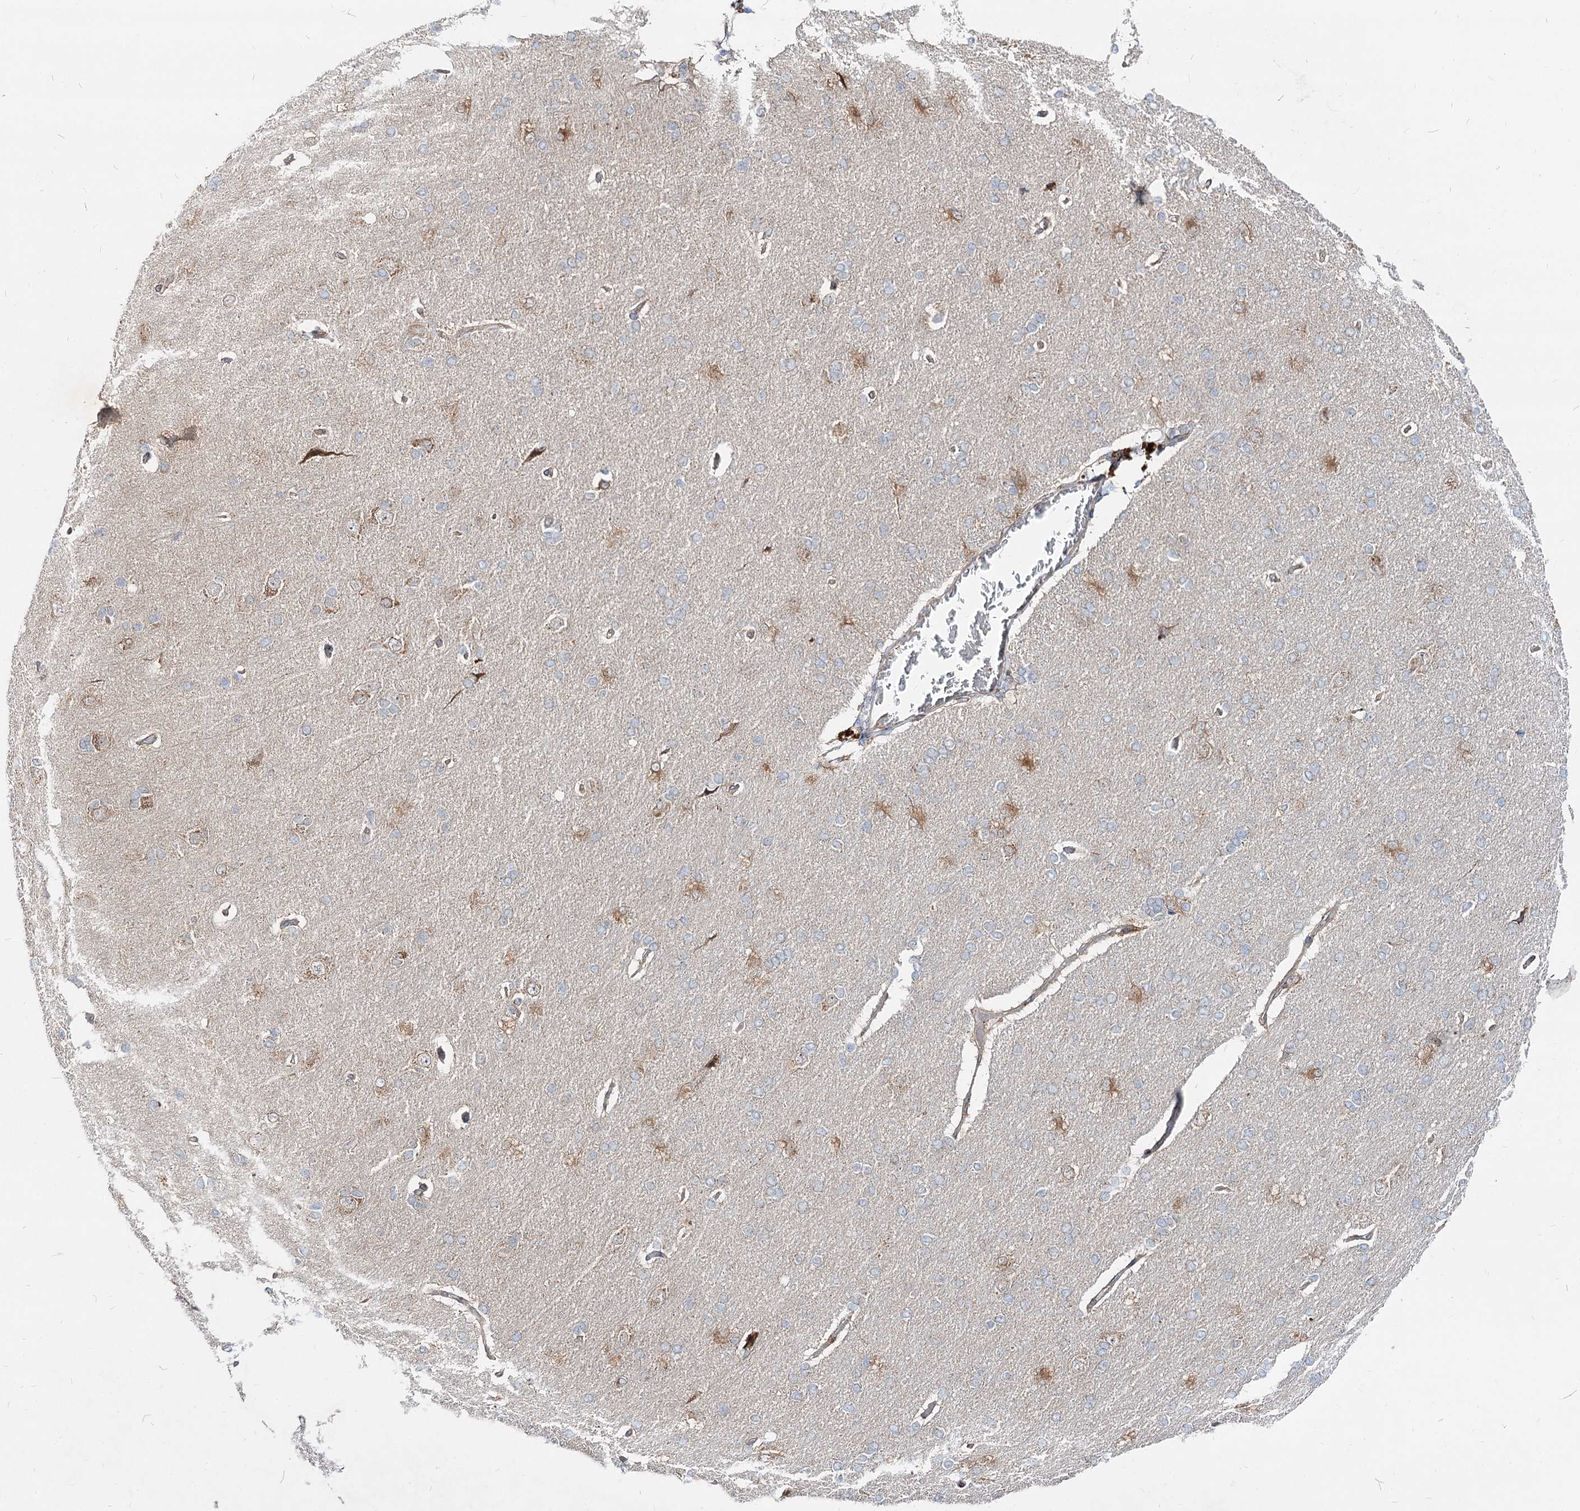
{"staining": {"intensity": "negative", "quantity": "none", "location": "none"}, "tissue": "cerebral cortex", "cell_type": "Endothelial cells", "image_type": "normal", "snomed": [{"axis": "morphology", "description": "Normal tissue, NOS"}, {"axis": "topography", "description": "Cerebral cortex"}], "caption": "A high-resolution histopathology image shows immunohistochemistry staining of normal cerebral cortex, which demonstrates no significant expression in endothelial cells.", "gene": "SPART", "patient": {"sex": "male", "age": 62}}